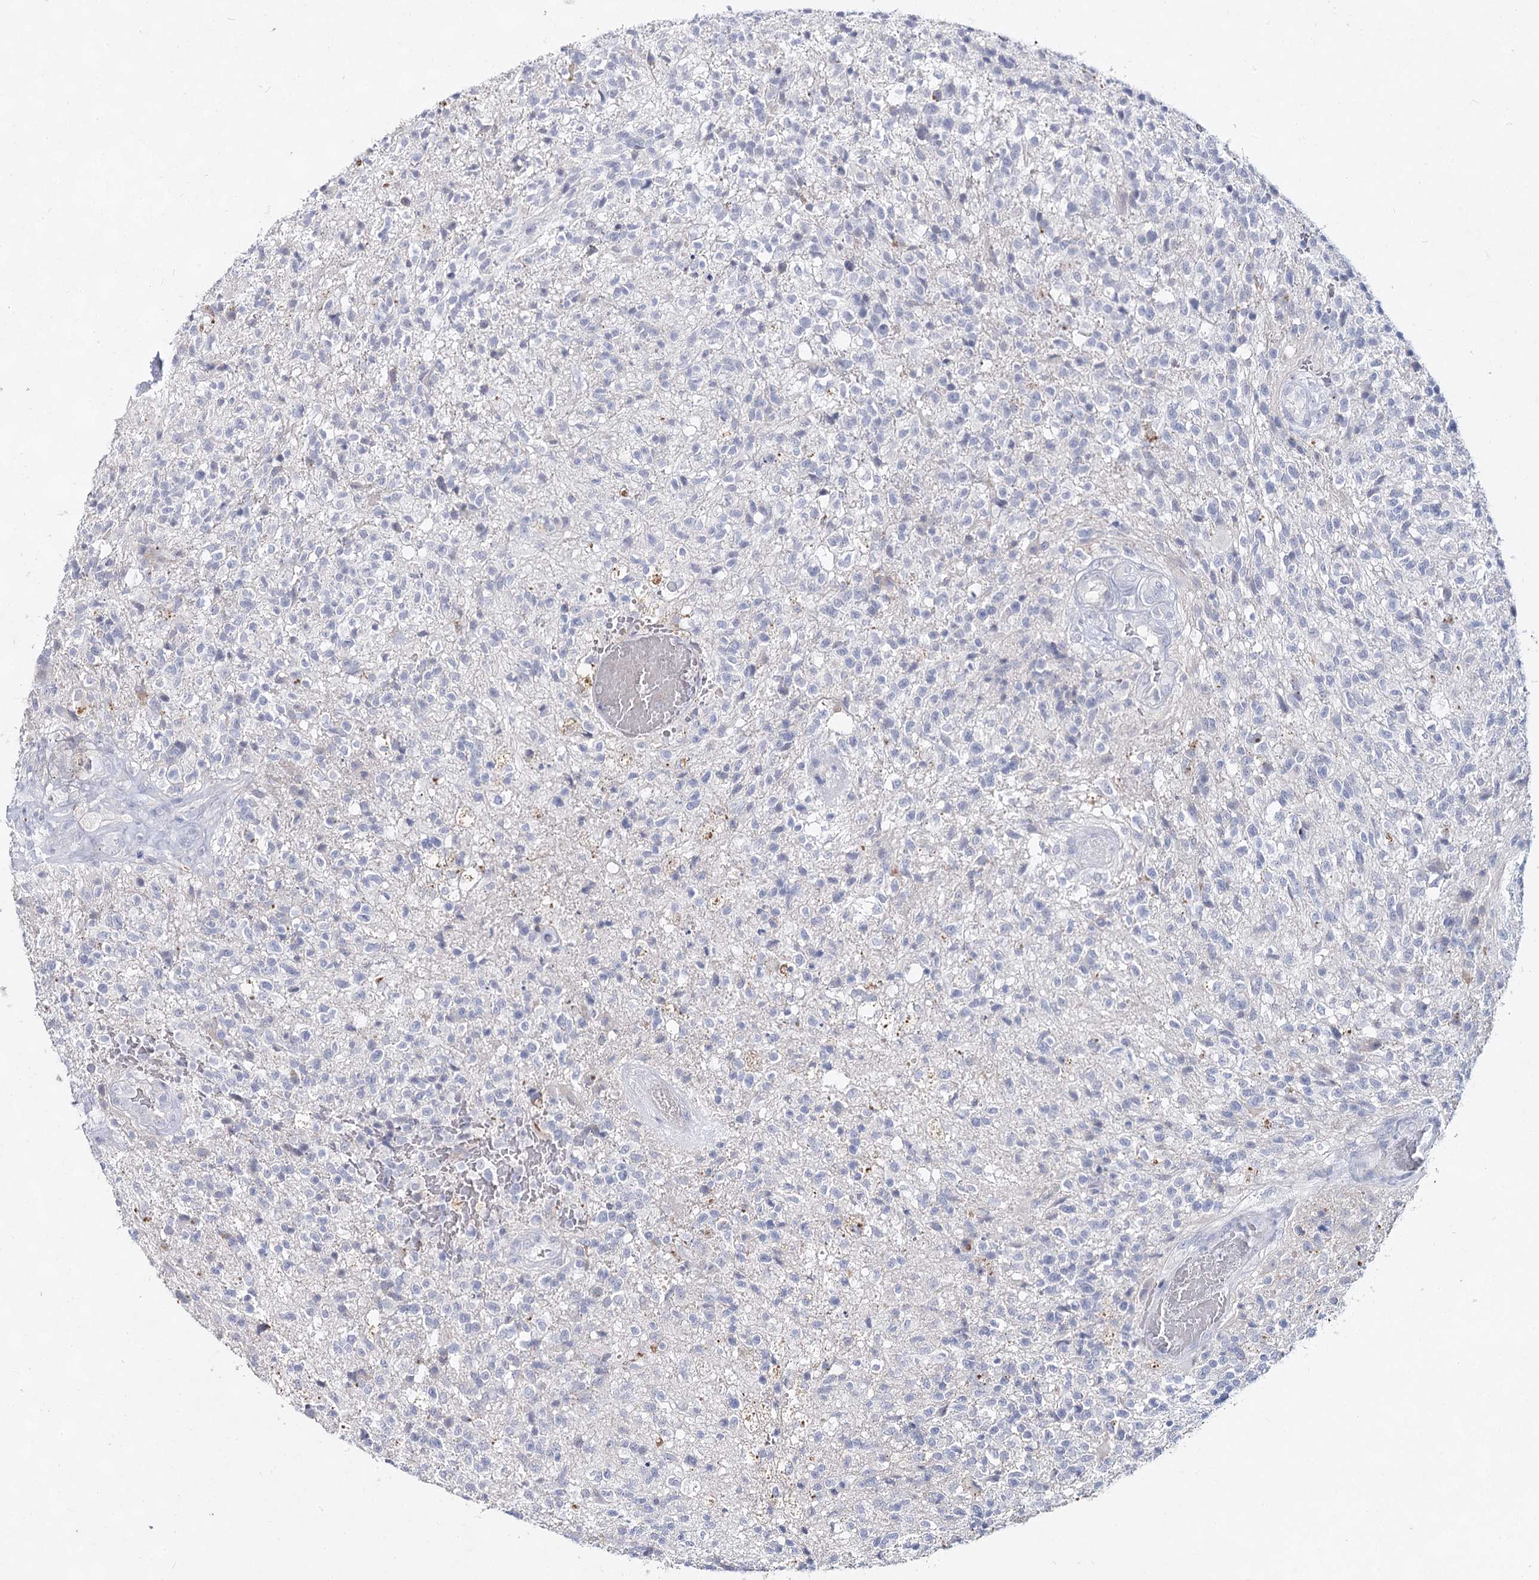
{"staining": {"intensity": "negative", "quantity": "none", "location": "none"}, "tissue": "glioma", "cell_type": "Tumor cells", "image_type": "cancer", "snomed": [{"axis": "morphology", "description": "Glioma, malignant, High grade"}, {"axis": "topography", "description": "Brain"}], "caption": "Tumor cells are negative for protein expression in human high-grade glioma (malignant). The staining was performed using DAB to visualize the protein expression in brown, while the nuclei were stained in blue with hematoxylin (Magnification: 20x).", "gene": "CCDC73", "patient": {"sex": "male", "age": 56}}